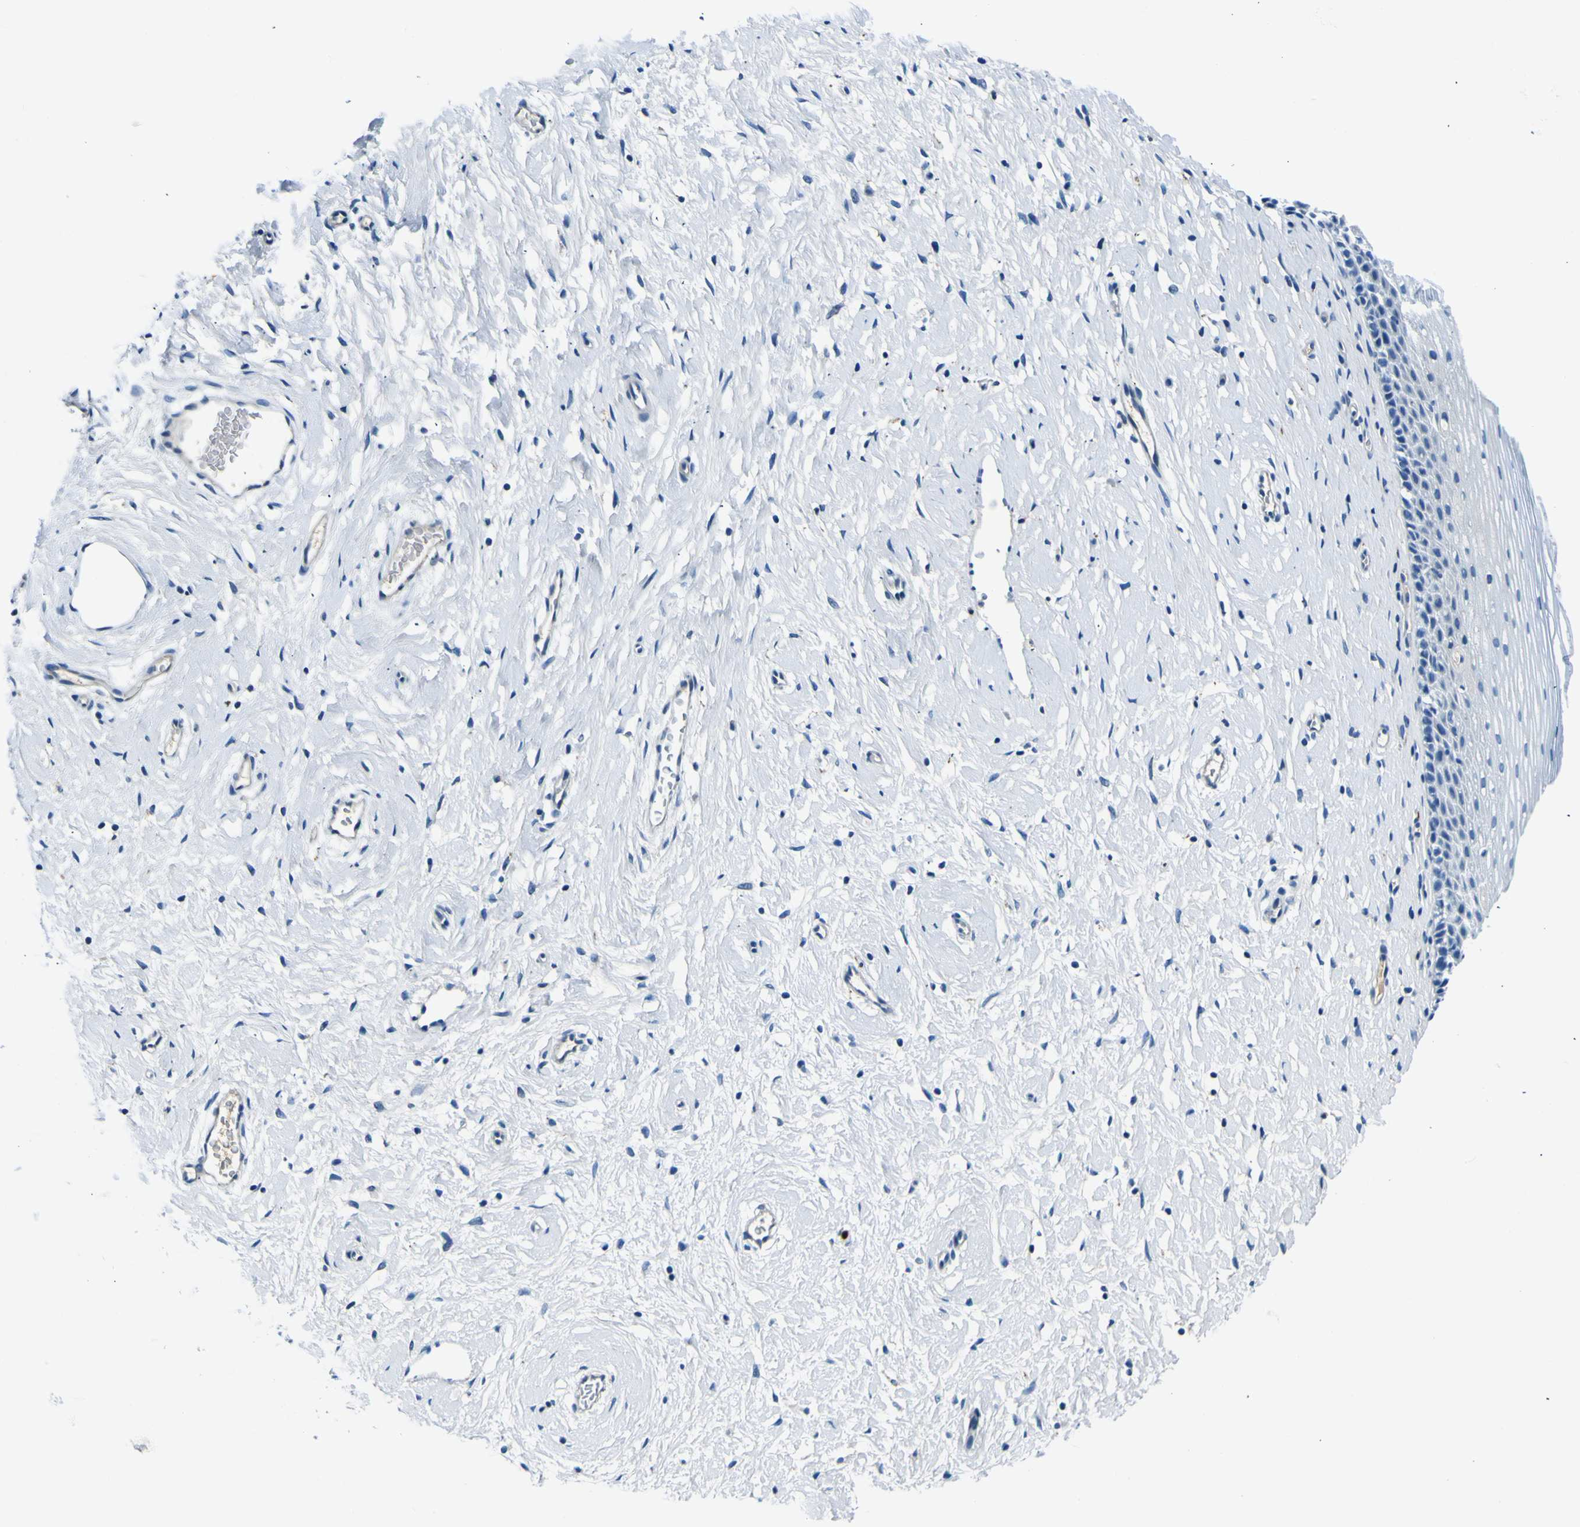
{"staining": {"intensity": "negative", "quantity": "none", "location": "none"}, "tissue": "cervix", "cell_type": "Glandular cells", "image_type": "normal", "snomed": [{"axis": "morphology", "description": "Normal tissue, NOS"}, {"axis": "topography", "description": "Cervix"}], "caption": "Micrograph shows no significant protein staining in glandular cells of benign cervix.", "gene": "ADGRA2", "patient": {"sex": "female", "age": 39}}